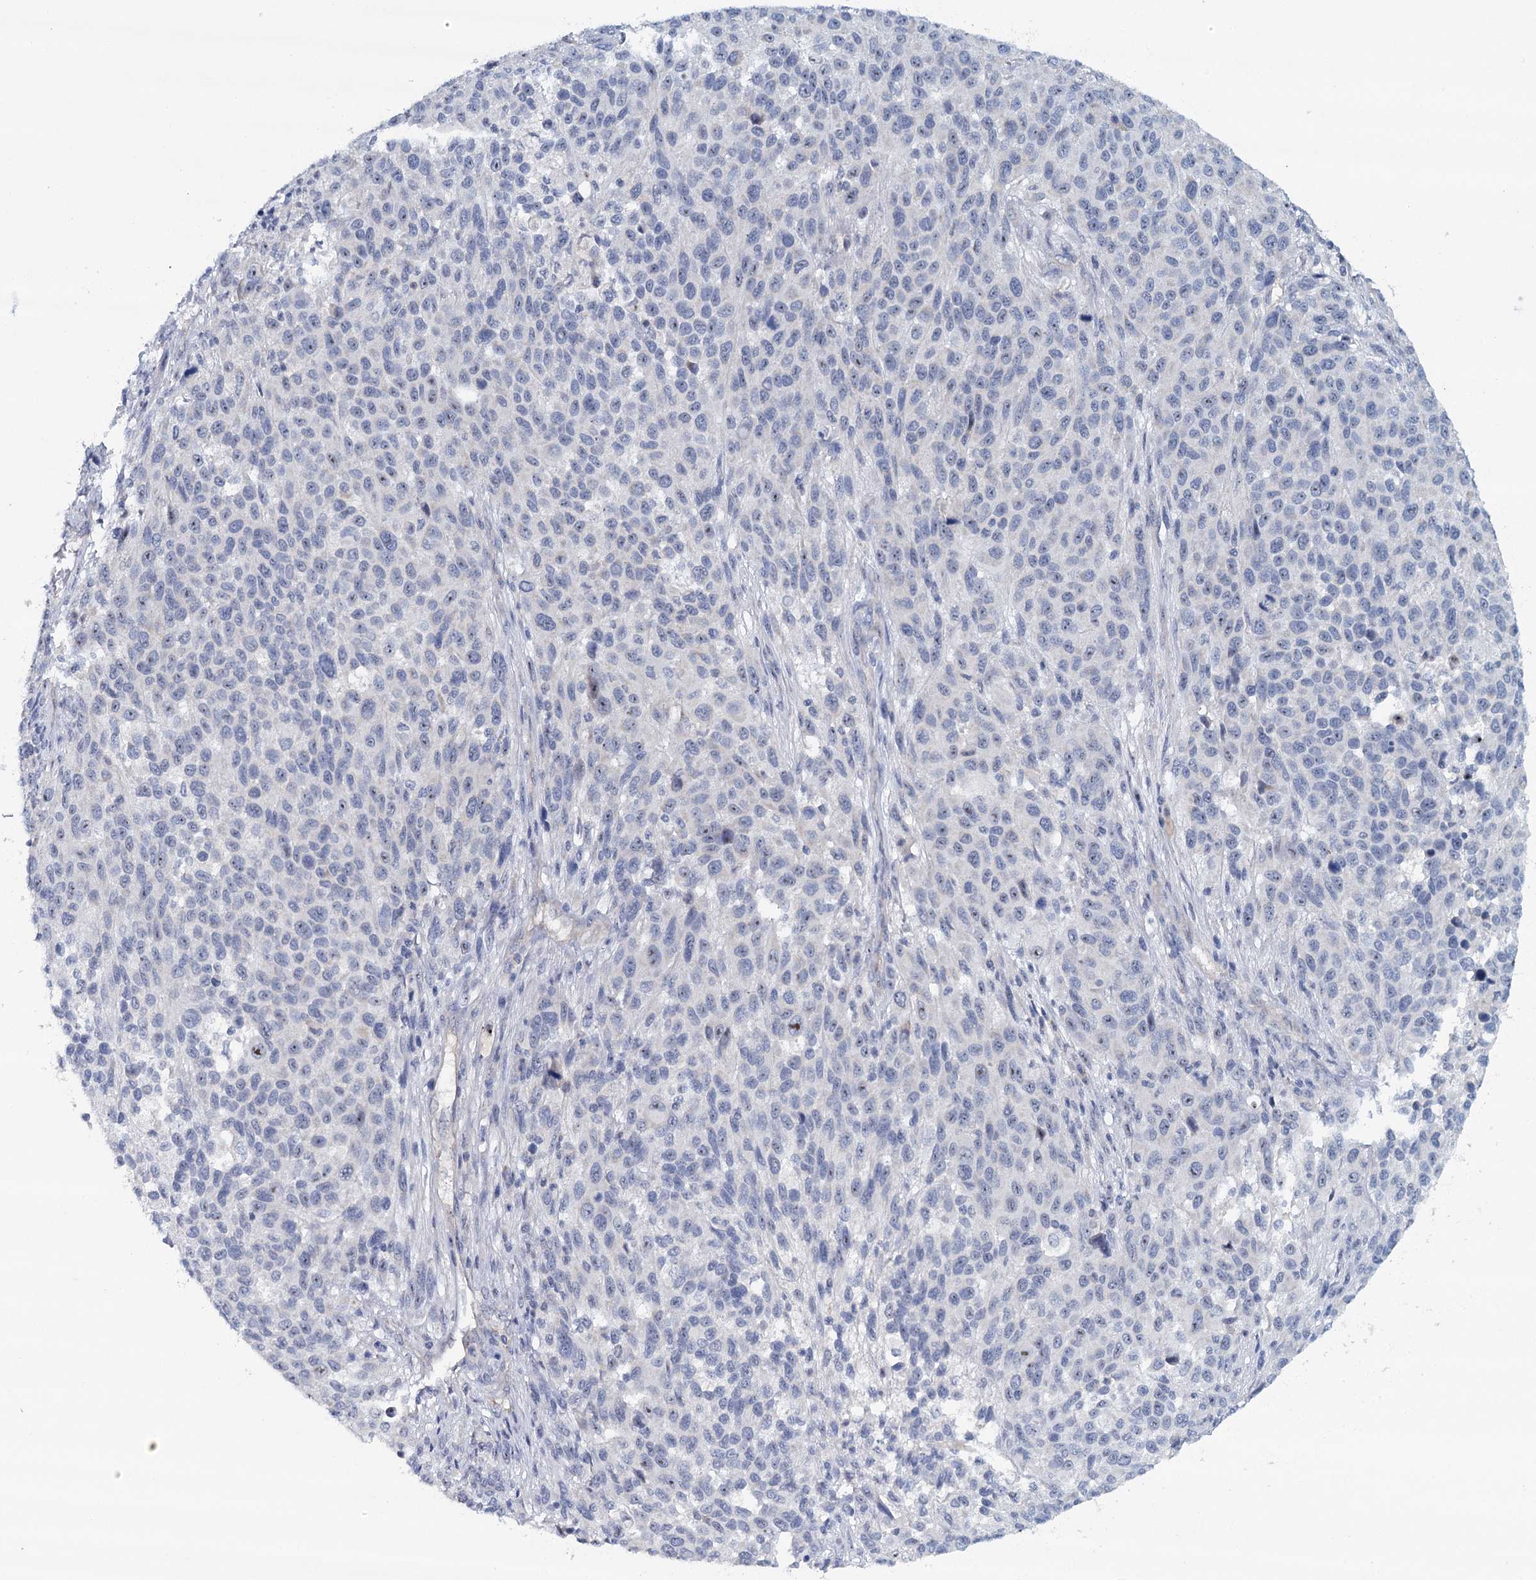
{"staining": {"intensity": "negative", "quantity": "none", "location": "none"}, "tissue": "melanoma", "cell_type": "Tumor cells", "image_type": "cancer", "snomed": [{"axis": "morphology", "description": "Malignant melanoma, Metastatic site"}, {"axis": "topography", "description": "Lymph node"}], "caption": "Tumor cells show no significant staining in malignant melanoma (metastatic site).", "gene": "RBM43", "patient": {"sex": "male", "age": 61}}